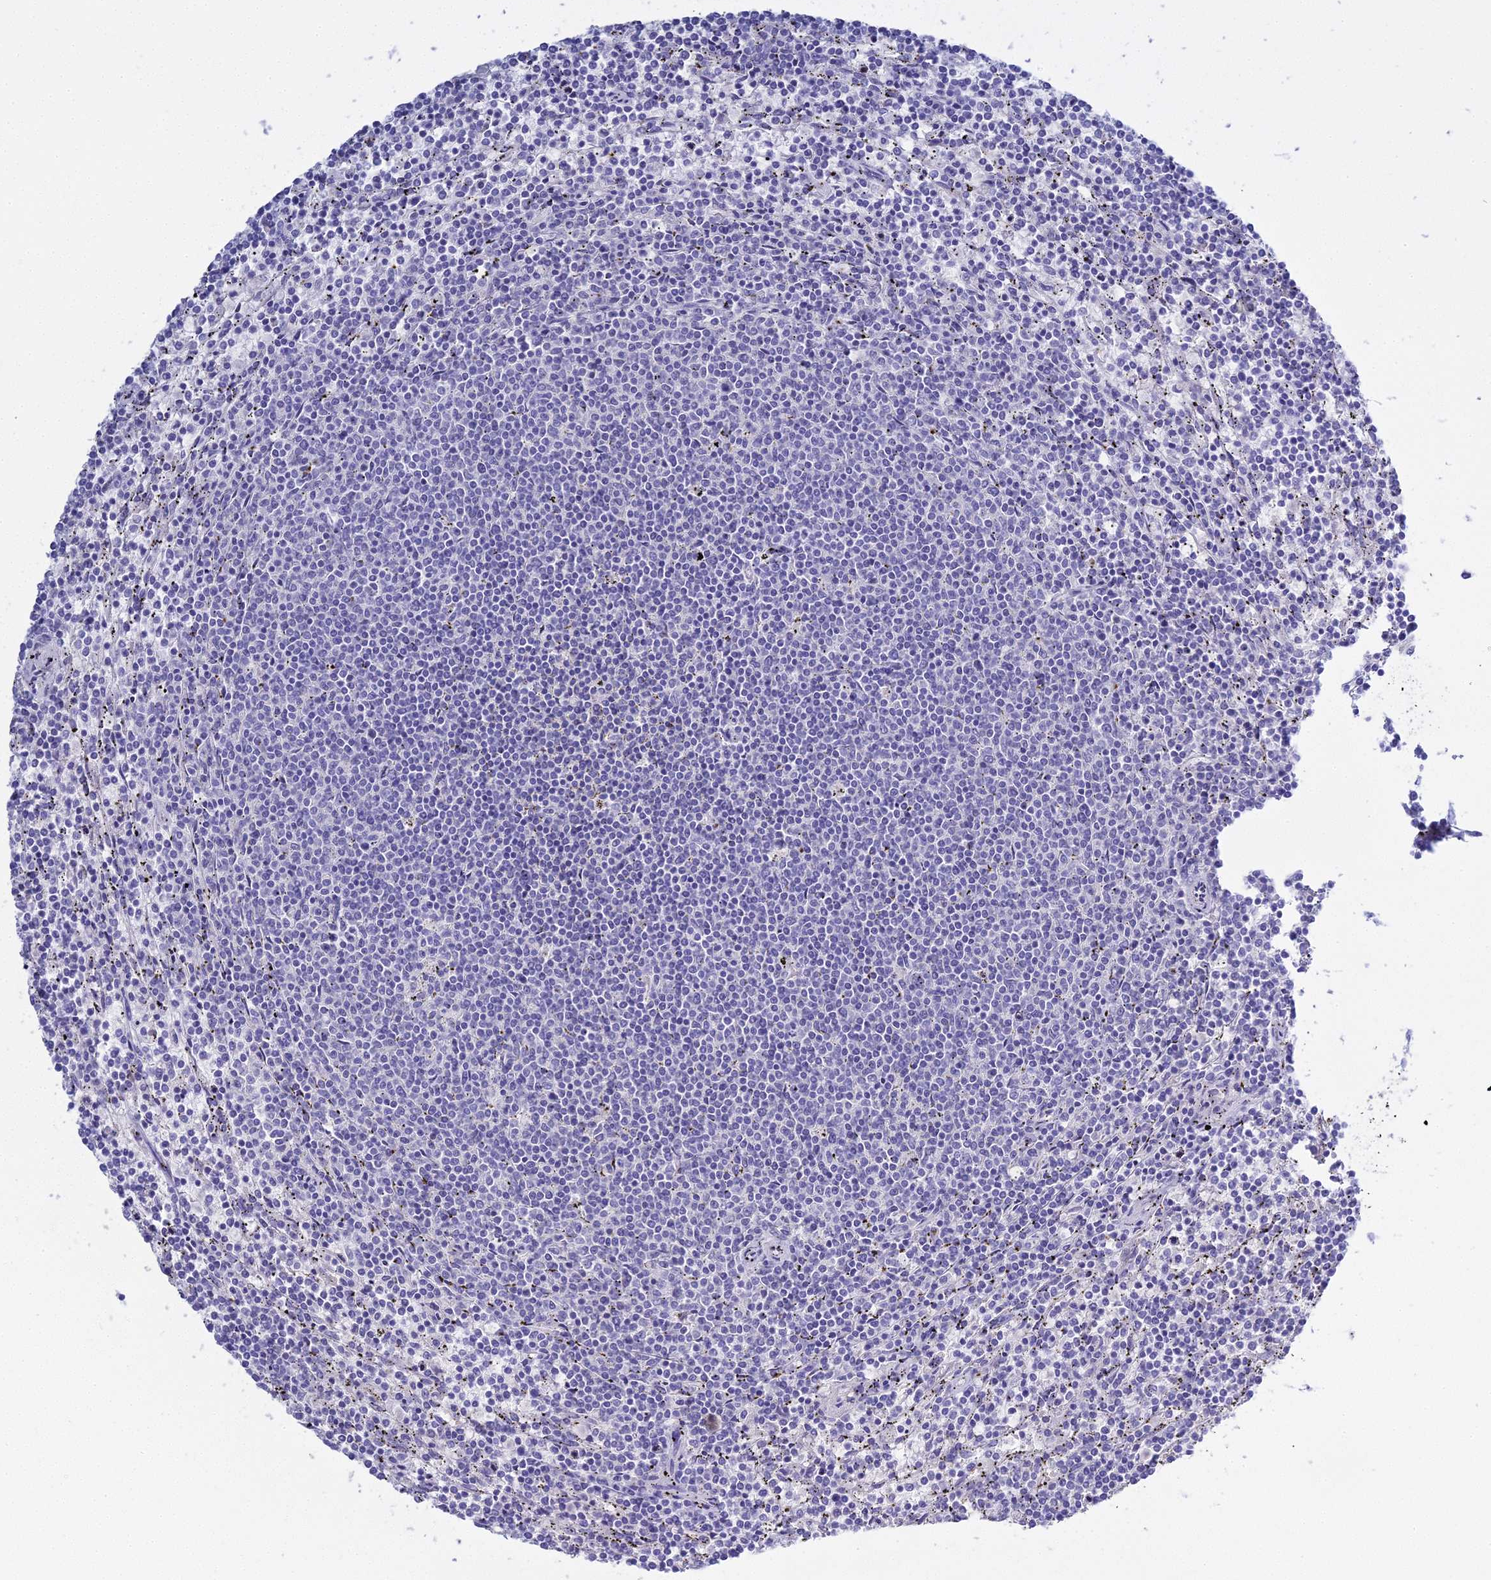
{"staining": {"intensity": "negative", "quantity": "none", "location": "none"}, "tissue": "lymphoma", "cell_type": "Tumor cells", "image_type": "cancer", "snomed": [{"axis": "morphology", "description": "Malignant lymphoma, non-Hodgkin's type, Low grade"}, {"axis": "topography", "description": "Spleen"}], "caption": "IHC micrograph of human lymphoma stained for a protein (brown), which exhibits no expression in tumor cells.", "gene": "S100A7", "patient": {"sex": "female", "age": 50}}